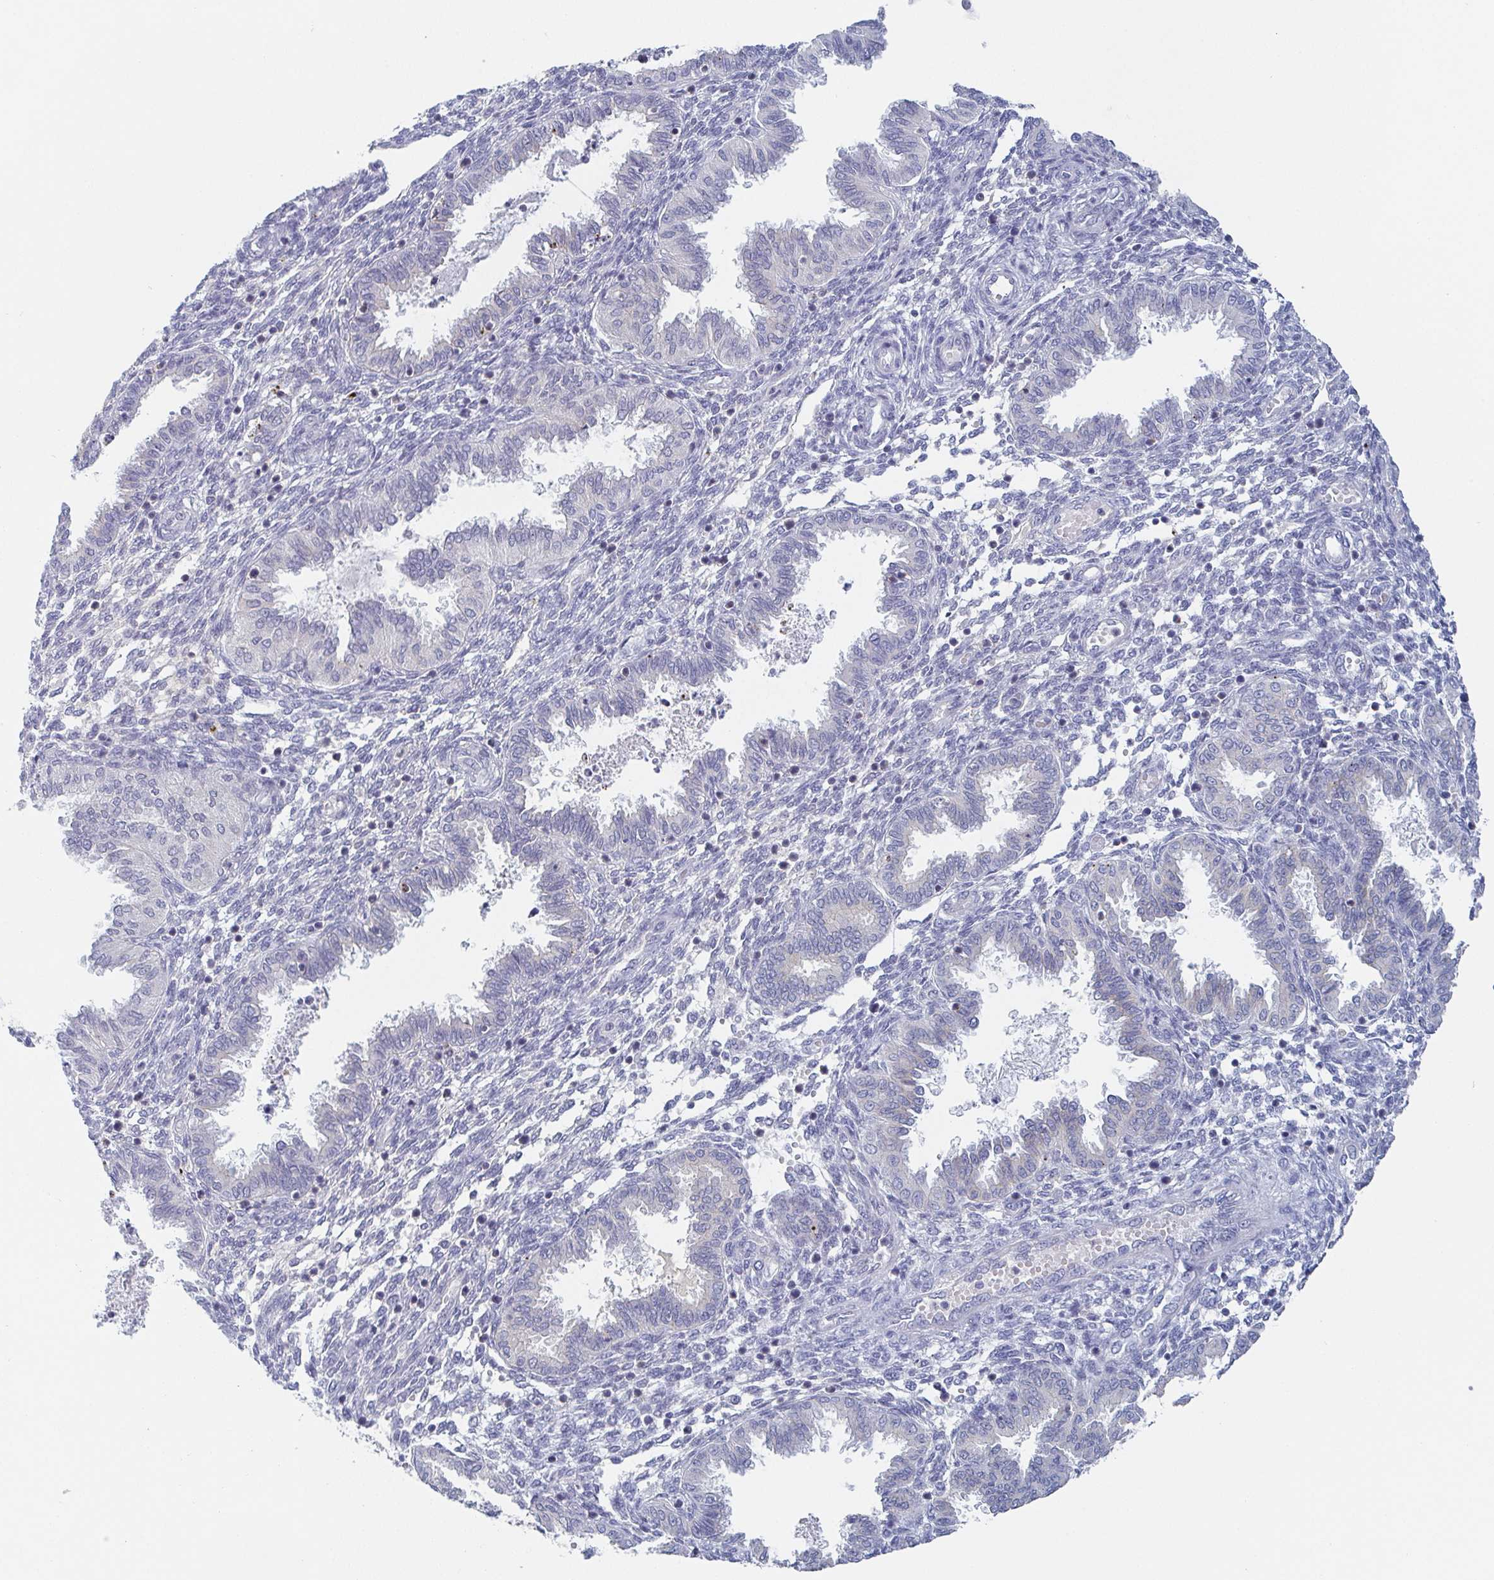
{"staining": {"intensity": "negative", "quantity": "none", "location": "none"}, "tissue": "endometrium", "cell_type": "Cells in endometrial stroma", "image_type": "normal", "snomed": [{"axis": "morphology", "description": "Normal tissue, NOS"}, {"axis": "topography", "description": "Endometrium"}], "caption": "Unremarkable endometrium was stained to show a protein in brown. There is no significant staining in cells in endometrial stroma. (Stains: DAB (3,3'-diaminobenzidine) IHC with hematoxylin counter stain, Microscopy: brightfield microscopy at high magnification).", "gene": "RHOV", "patient": {"sex": "female", "age": 33}}